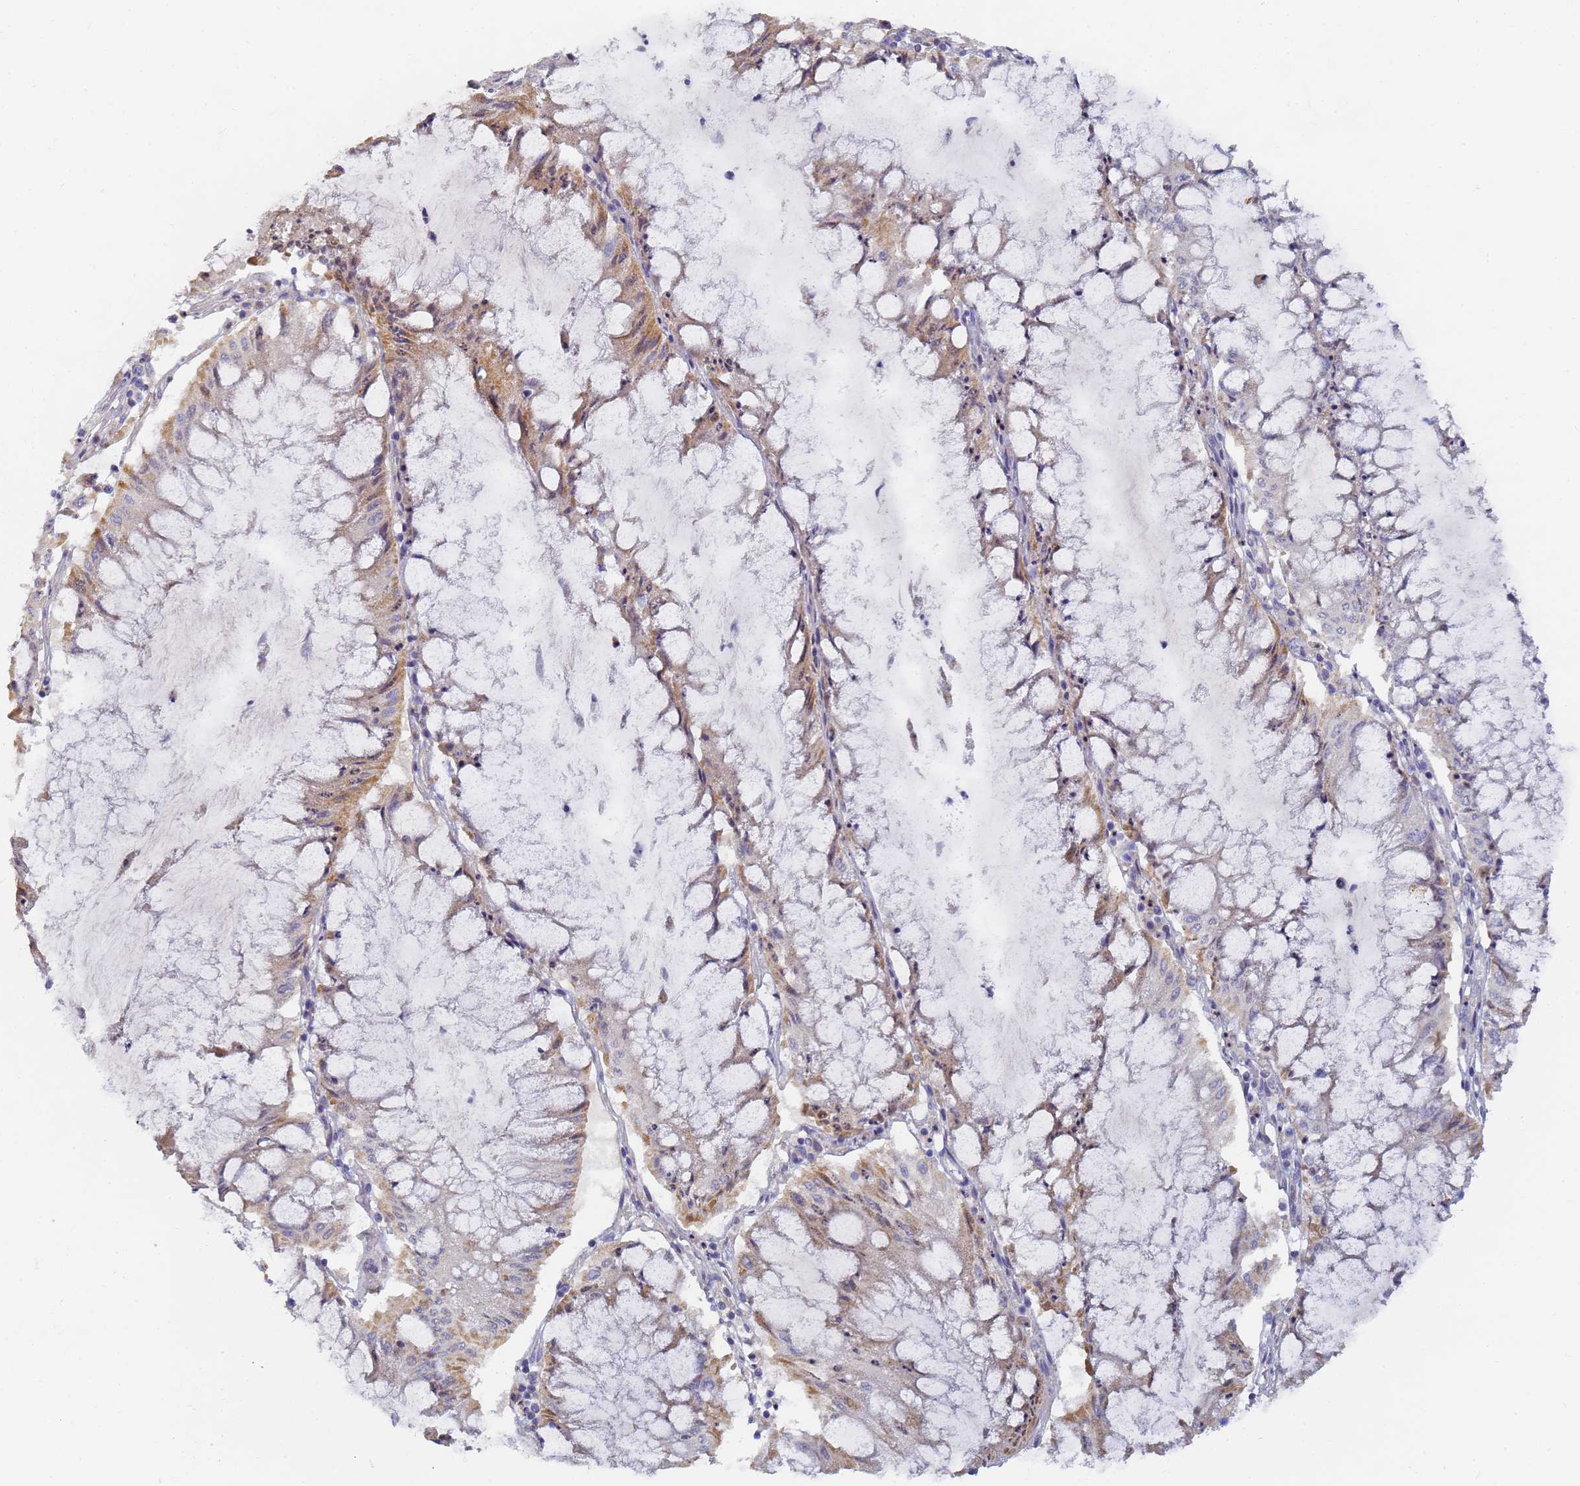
{"staining": {"intensity": "moderate", "quantity": ">75%", "location": "cytoplasmic/membranous"}, "tissue": "pancreatic cancer", "cell_type": "Tumor cells", "image_type": "cancer", "snomed": [{"axis": "morphology", "description": "Adenocarcinoma, NOS"}, {"axis": "topography", "description": "Pancreas"}], "caption": "Immunohistochemical staining of human pancreatic adenocarcinoma reveals medium levels of moderate cytoplasmic/membranous positivity in approximately >75% of tumor cells.", "gene": "UTP23", "patient": {"sex": "female", "age": 50}}